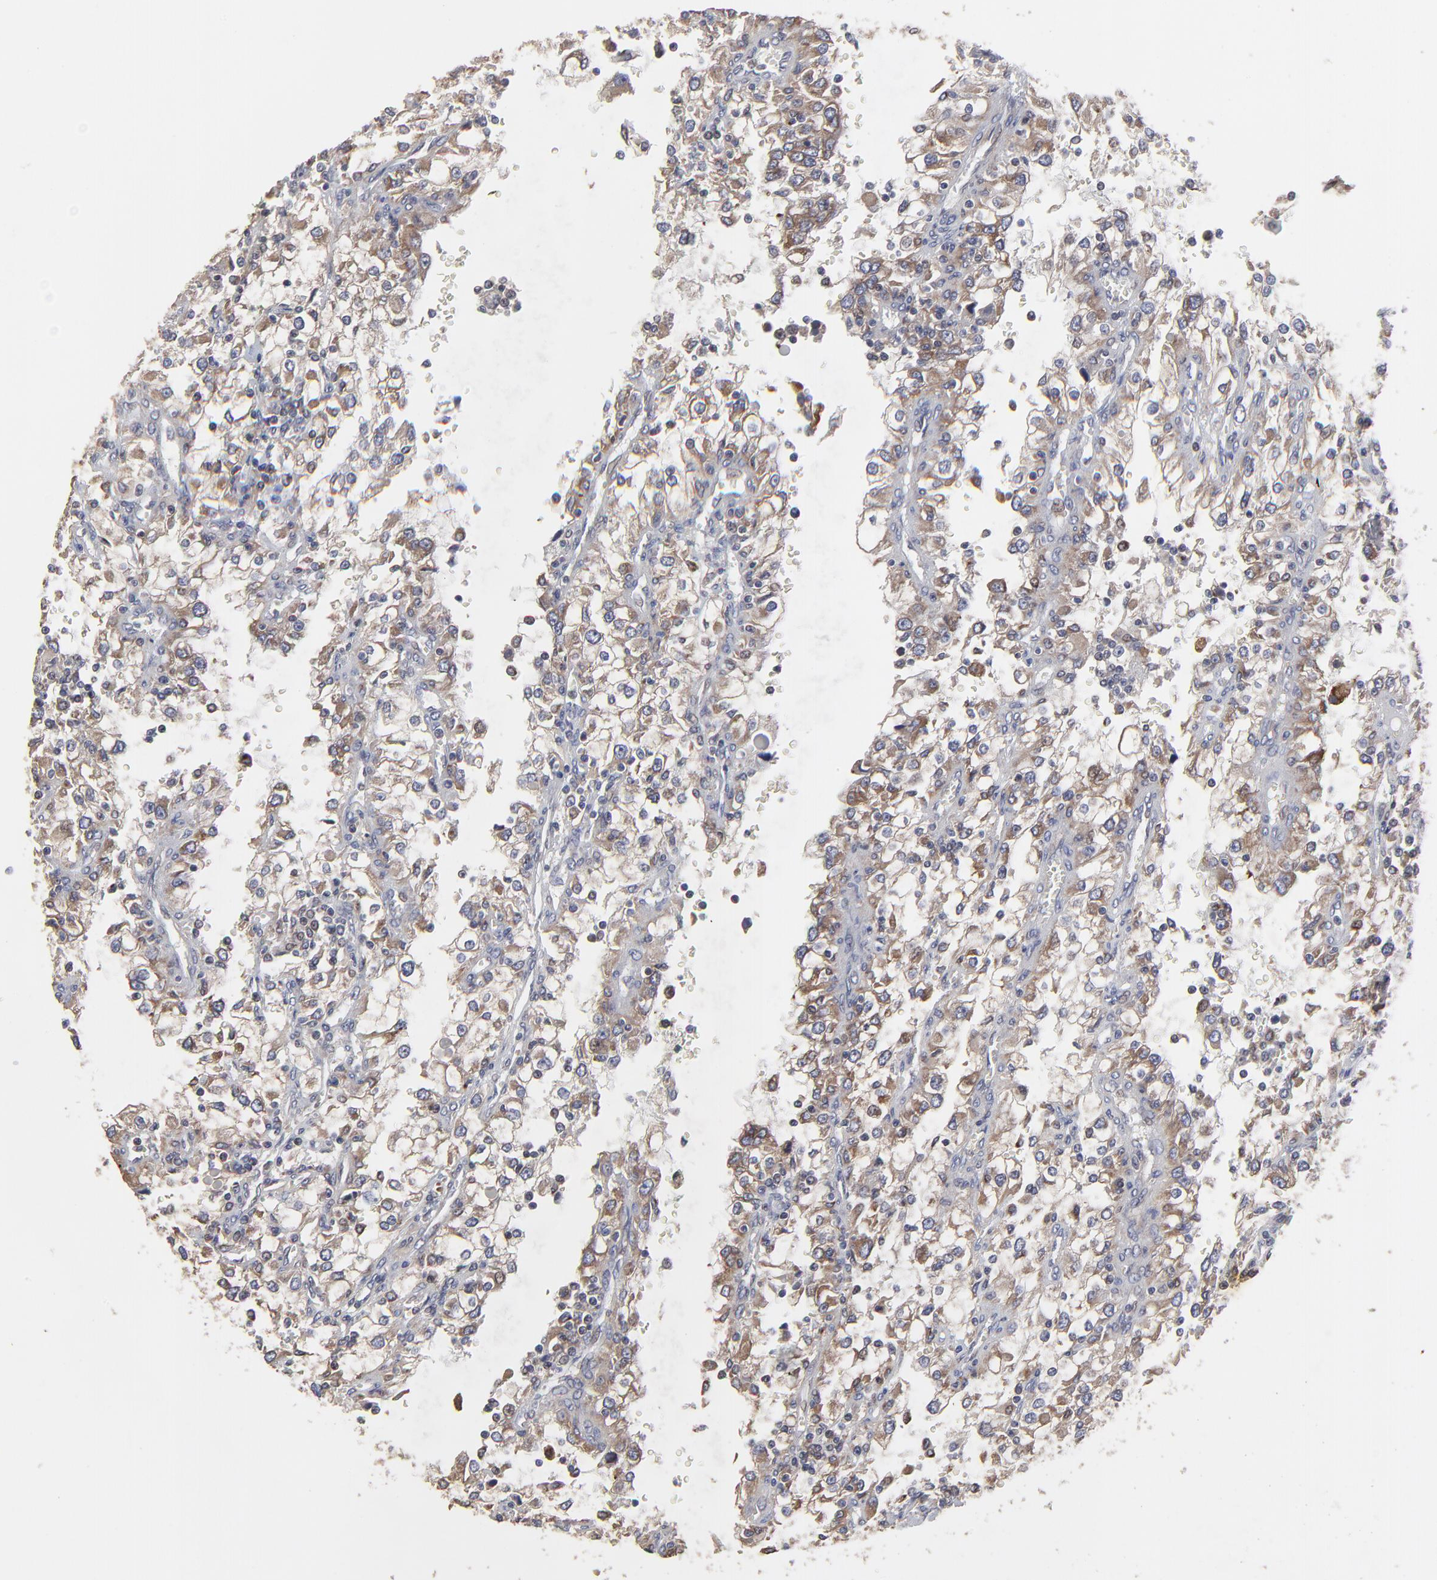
{"staining": {"intensity": "moderate", "quantity": ">75%", "location": "cytoplasmic/membranous"}, "tissue": "renal cancer", "cell_type": "Tumor cells", "image_type": "cancer", "snomed": [{"axis": "morphology", "description": "Adenocarcinoma, NOS"}, {"axis": "topography", "description": "Kidney"}], "caption": "Protein expression by immunohistochemistry displays moderate cytoplasmic/membranous positivity in approximately >75% of tumor cells in renal cancer (adenocarcinoma).", "gene": "ELP2", "patient": {"sex": "female", "age": 52}}